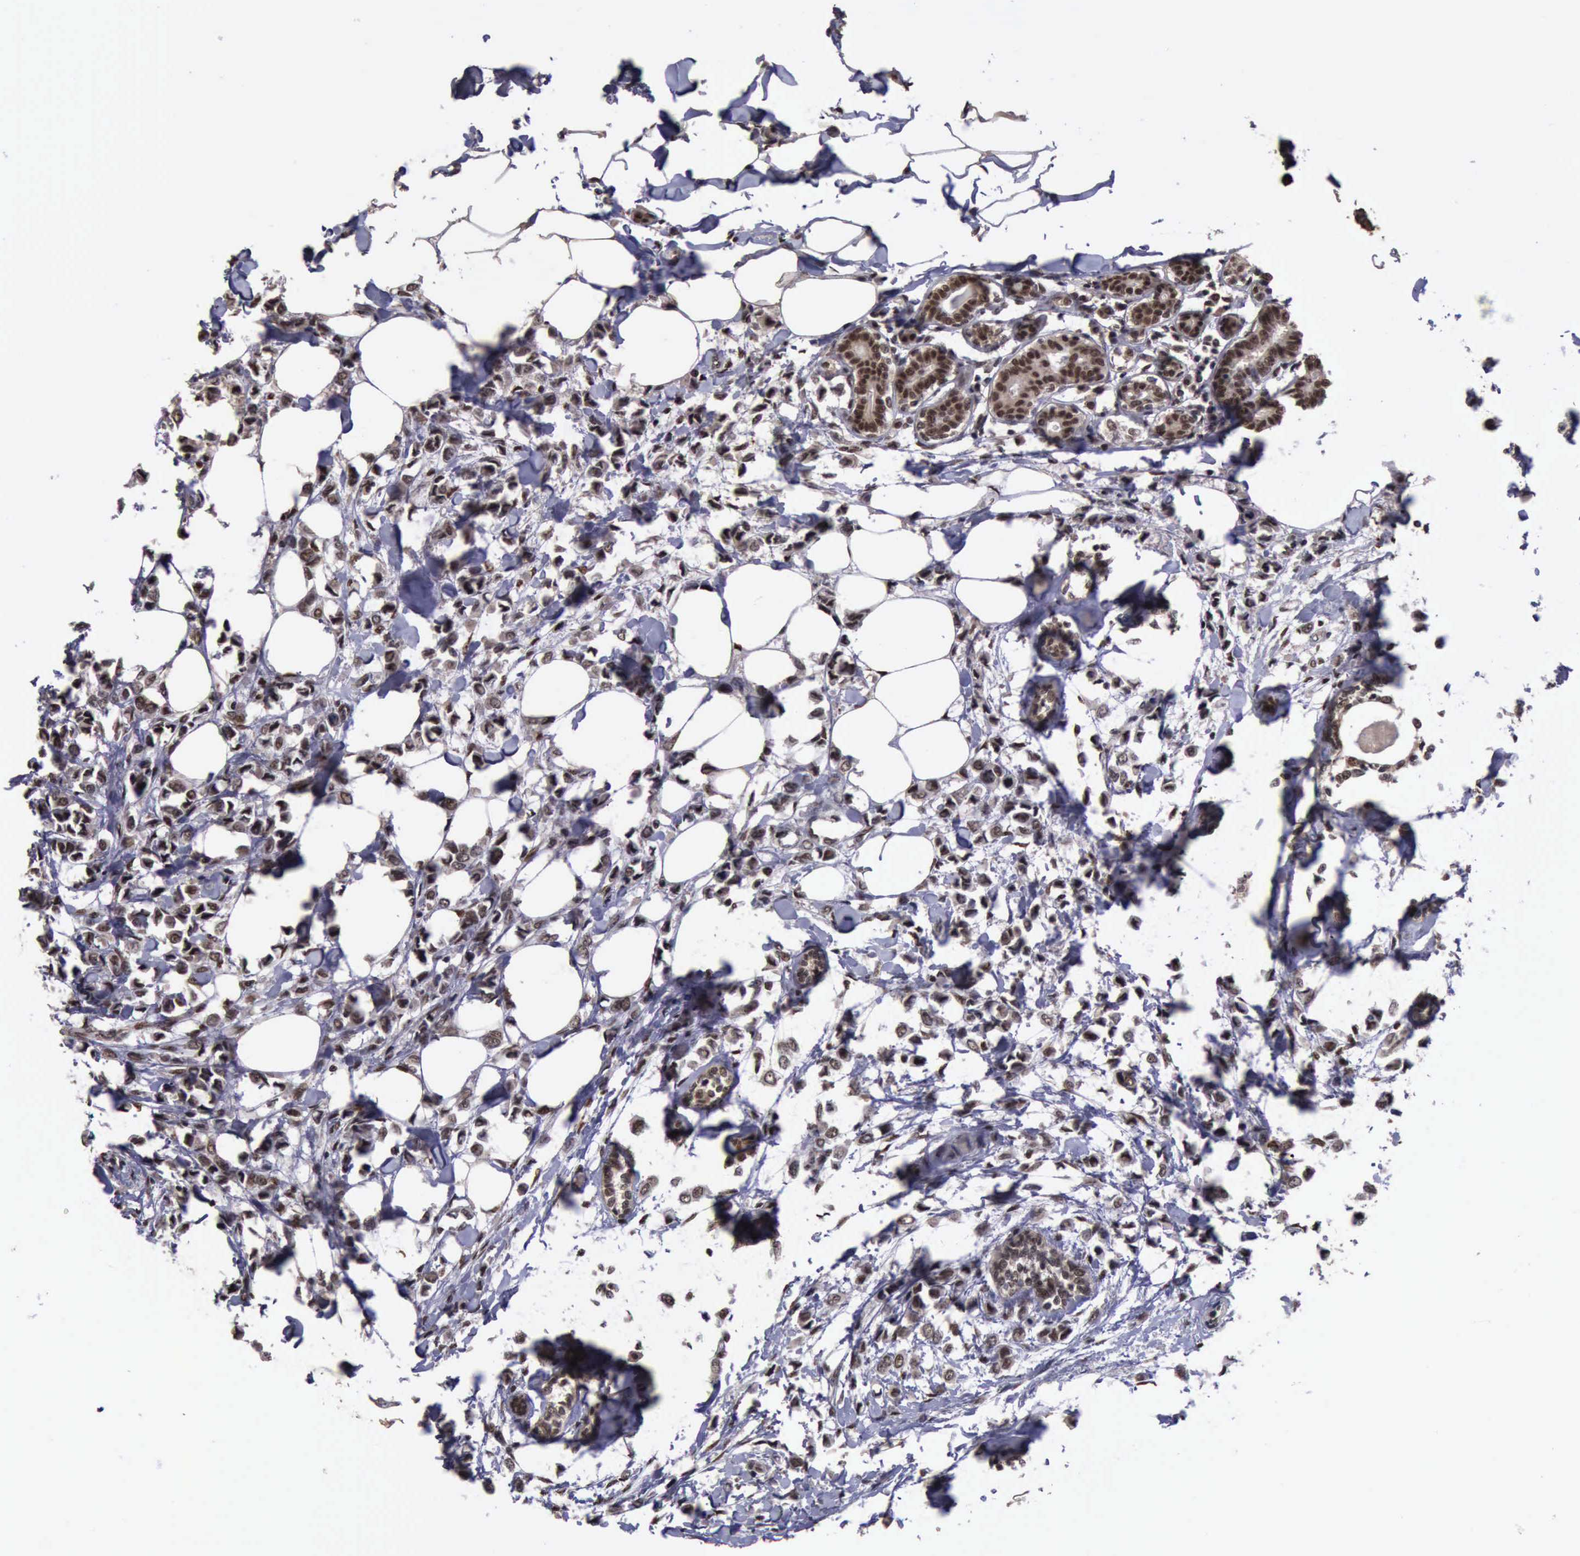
{"staining": {"intensity": "strong", "quantity": ">75%", "location": "cytoplasmic/membranous,nuclear"}, "tissue": "breast cancer", "cell_type": "Tumor cells", "image_type": "cancer", "snomed": [{"axis": "morphology", "description": "Lobular carcinoma"}, {"axis": "topography", "description": "Breast"}], "caption": "Lobular carcinoma (breast) tissue shows strong cytoplasmic/membranous and nuclear expression in about >75% of tumor cells, visualized by immunohistochemistry. The staining was performed using DAB (3,3'-diaminobenzidine) to visualize the protein expression in brown, while the nuclei were stained in blue with hematoxylin (Magnification: 20x).", "gene": "TRMT2A", "patient": {"sex": "female", "age": 51}}